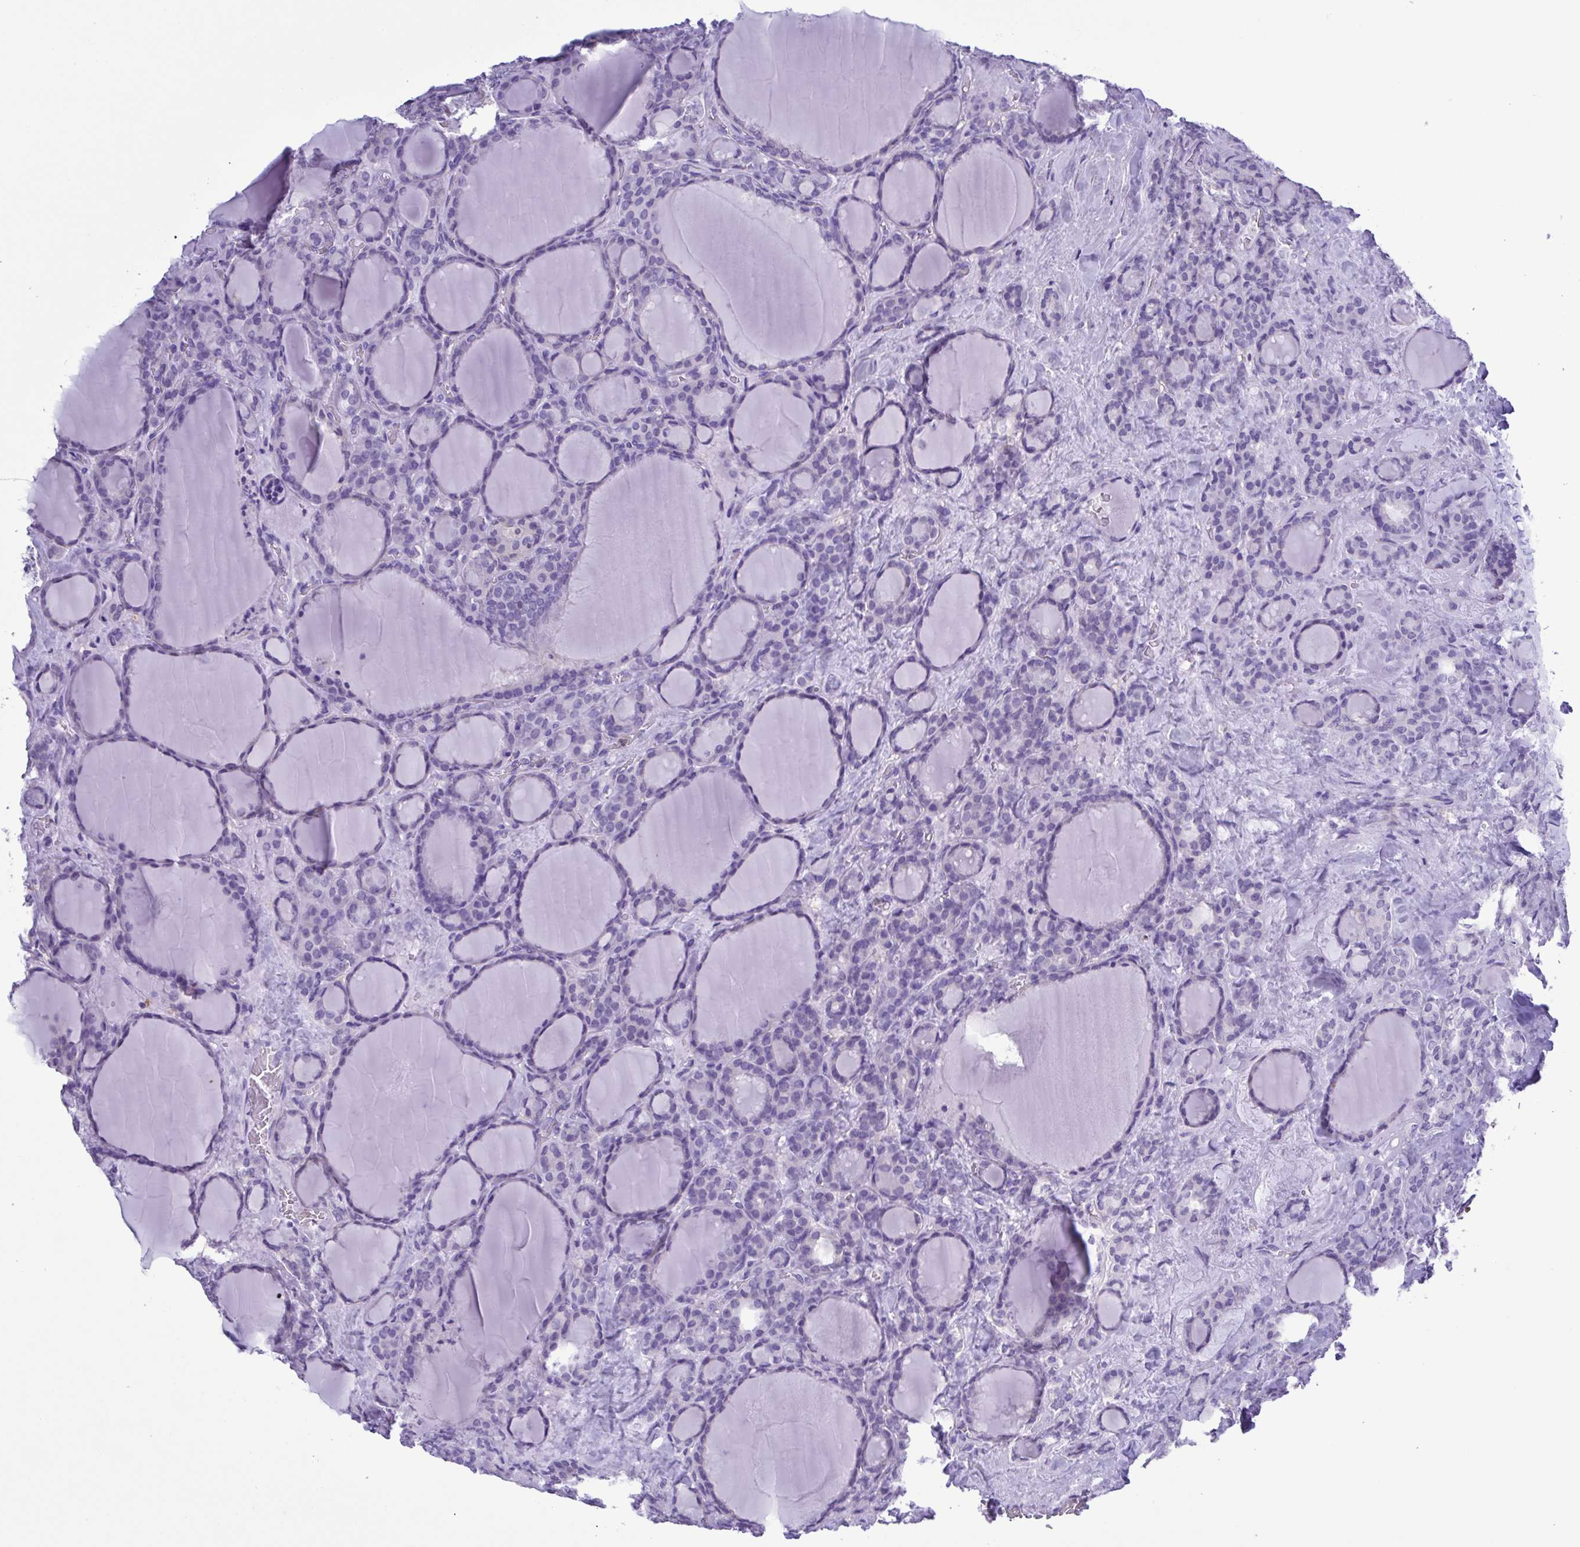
{"staining": {"intensity": "negative", "quantity": "none", "location": "none"}, "tissue": "thyroid cancer", "cell_type": "Tumor cells", "image_type": "cancer", "snomed": [{"axis": "morphology", "description": "Normal tissue, NOS"}, {"axis": "morphology", "description": "Follicular adenoma carcinoma, NOS"}, {"axis": "topography", "description": "Thyroid gland"}], "caption": "Immunohistochemical staining of follicular adenoma carcinoma (thyroid) demonstrates no significant positivity in tumor cells.", "gene": "LDHC", "patient": {"sex": "female", "age": 31}}